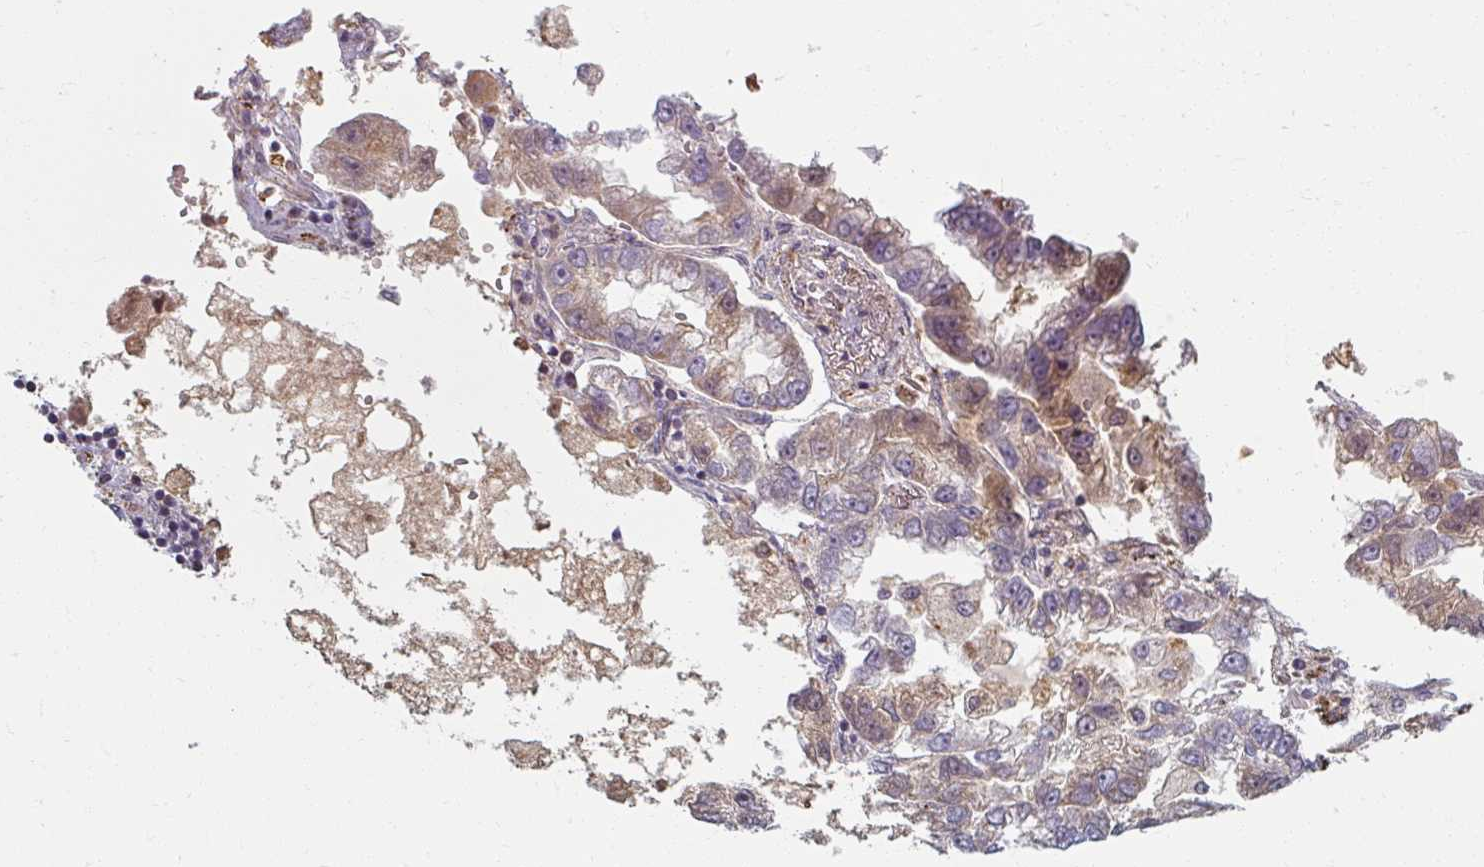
{"staining": {"intensity": "weak", "quantity": "<25%", "location": "cytoplasmic/membranous"}, "tissue": "lung cancer", "cell_type": "Tumor cells", "image_type": "cancer", "snomed": [{"axis": "morphology", "description": "Adenocarcinoma, NOS"}, {"axis": "topography", "description": "Lung"}], "caption": "There is no significant staining in tumor cells of lung adenocarcinoma. Nuclei are stained in blue.", "gene": "TSEN54", "patient": {"sex": "female", "age": 54}}